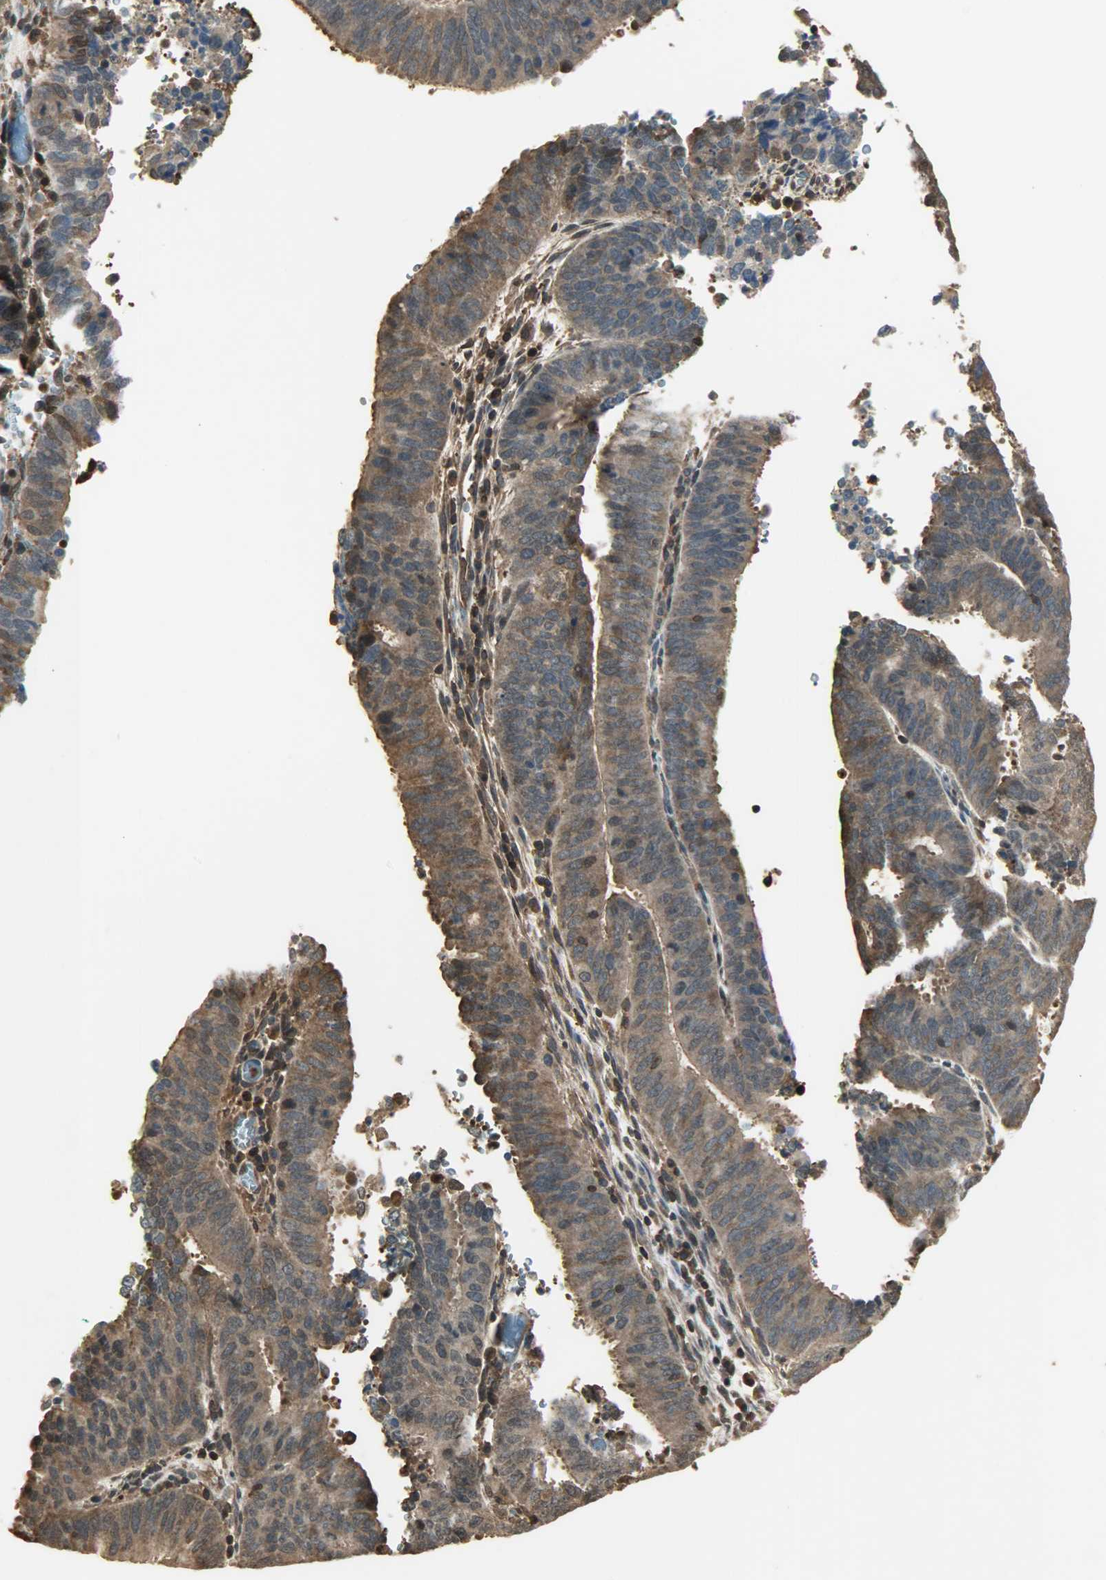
{"staining": {"intensity": "strong", "quantity": ">75%", "location": "cytoplasmic/membranous,nuclear"}, "tissue": "cervical cancer", "cell_type": "Tumor cells", "image_type": "cancer", "snomed": [{"axis": "morphology", "description": "Adenocarcinoma, NOS"}, {"axis": "topography", "description": "Cervix"}], "caption": "Immunohistochemical staining of adenocarcinoma (cervical) shows high levels of strong cytoplasmic/membranous and nuclear staining in approximately >75% of tumor cells.", "gene": "YWHAZ", "patient": {"sex": "female", "age": 44}}